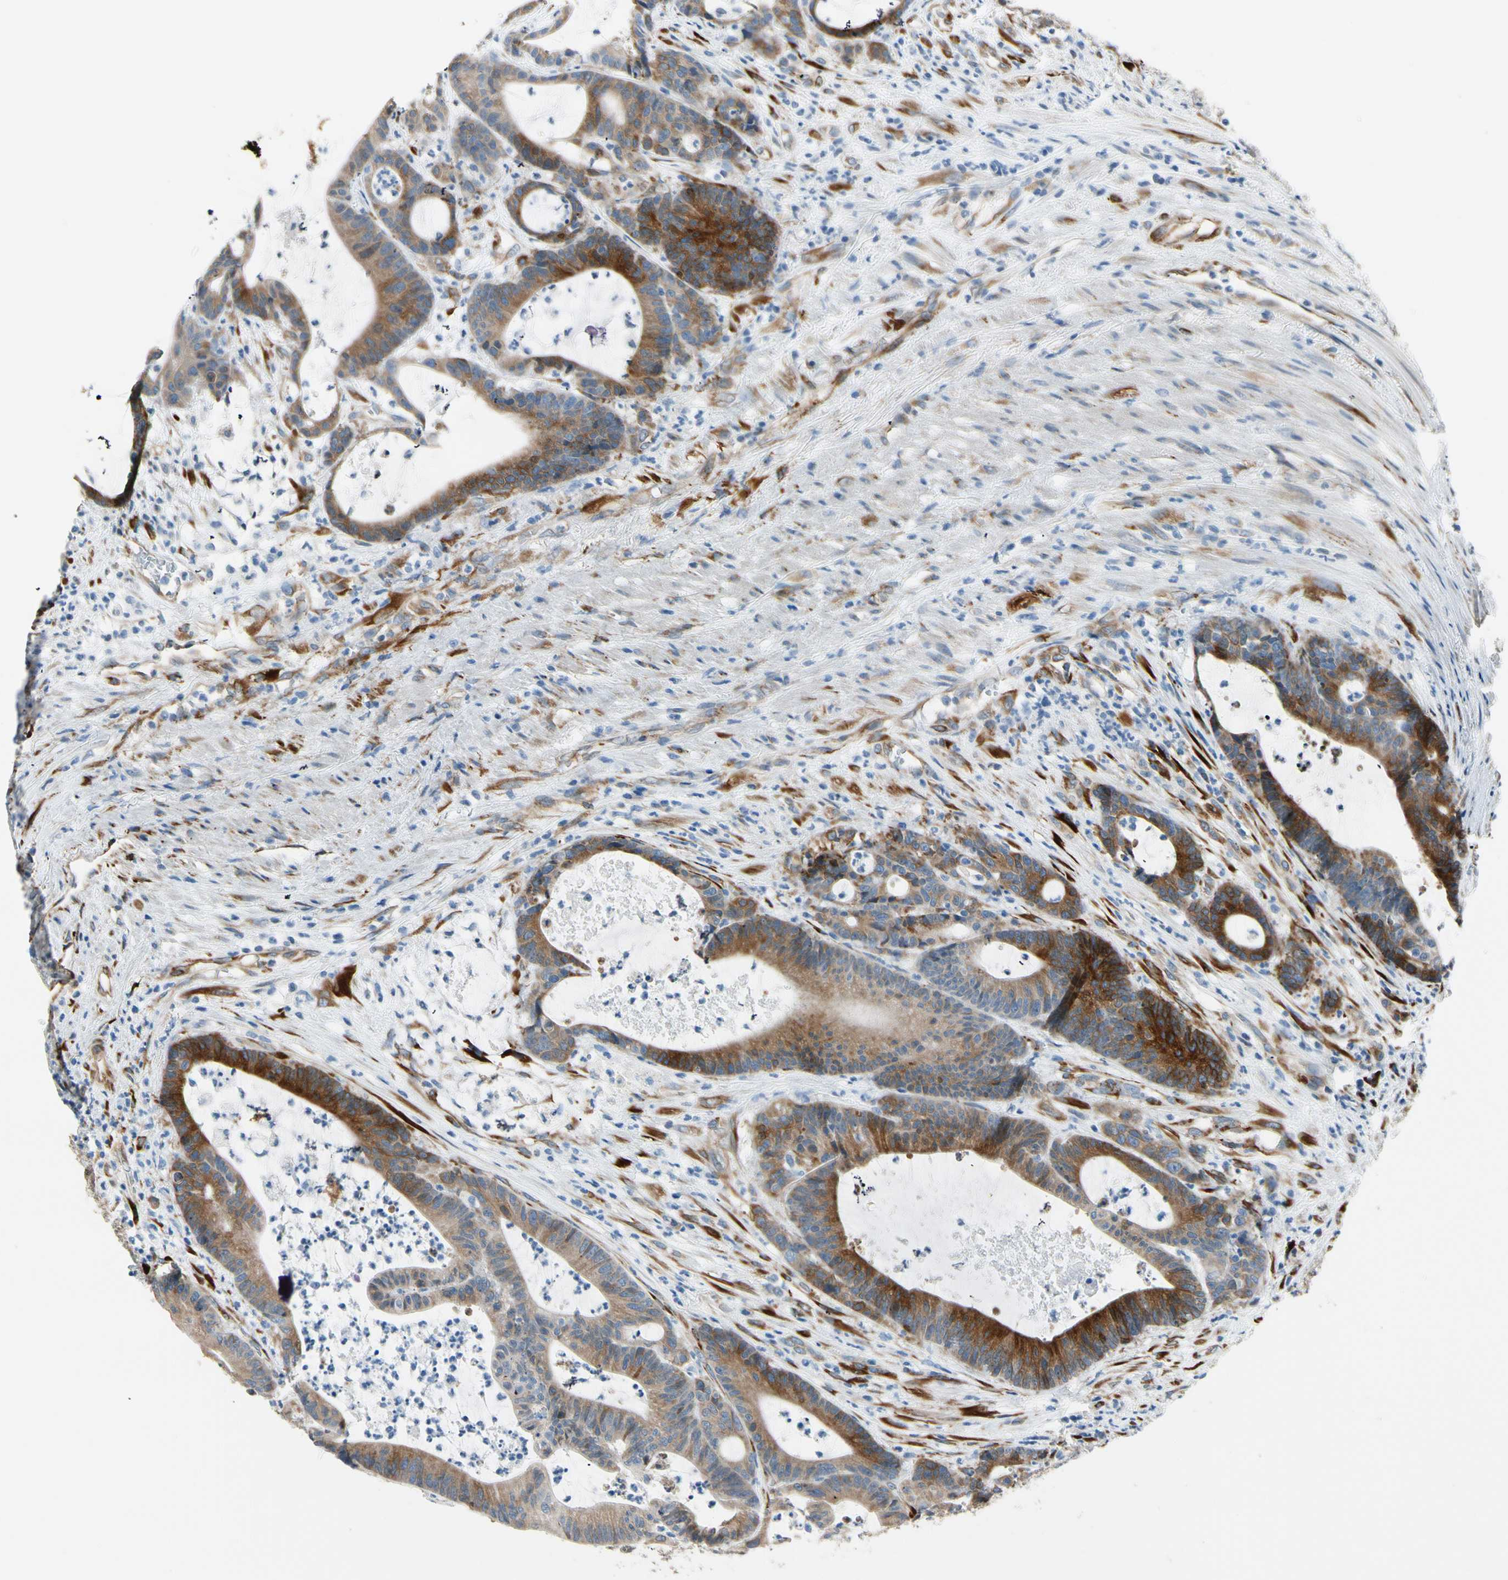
{"staining": {"intensity": "moderate", "quantity": ">75%", "location": "cytoplasmic/membranous"}, "tissue": "colorectal cancer", "cell_type": "Tumor cells", "image_type": "cancer", "snomed": [{"axis": "morphology", "description": "Adenocarcinoma, NOS"}, {"axis": "topography", "description": "Colon"}], "caption": "Protein staining displays moderate cytoplasmic/membranous expression in approximately >75% of tumor cells in adenocarcinoma (colorectal).", "gene": "FKBP7", "patient": {"sex": "female", "age": 84}}